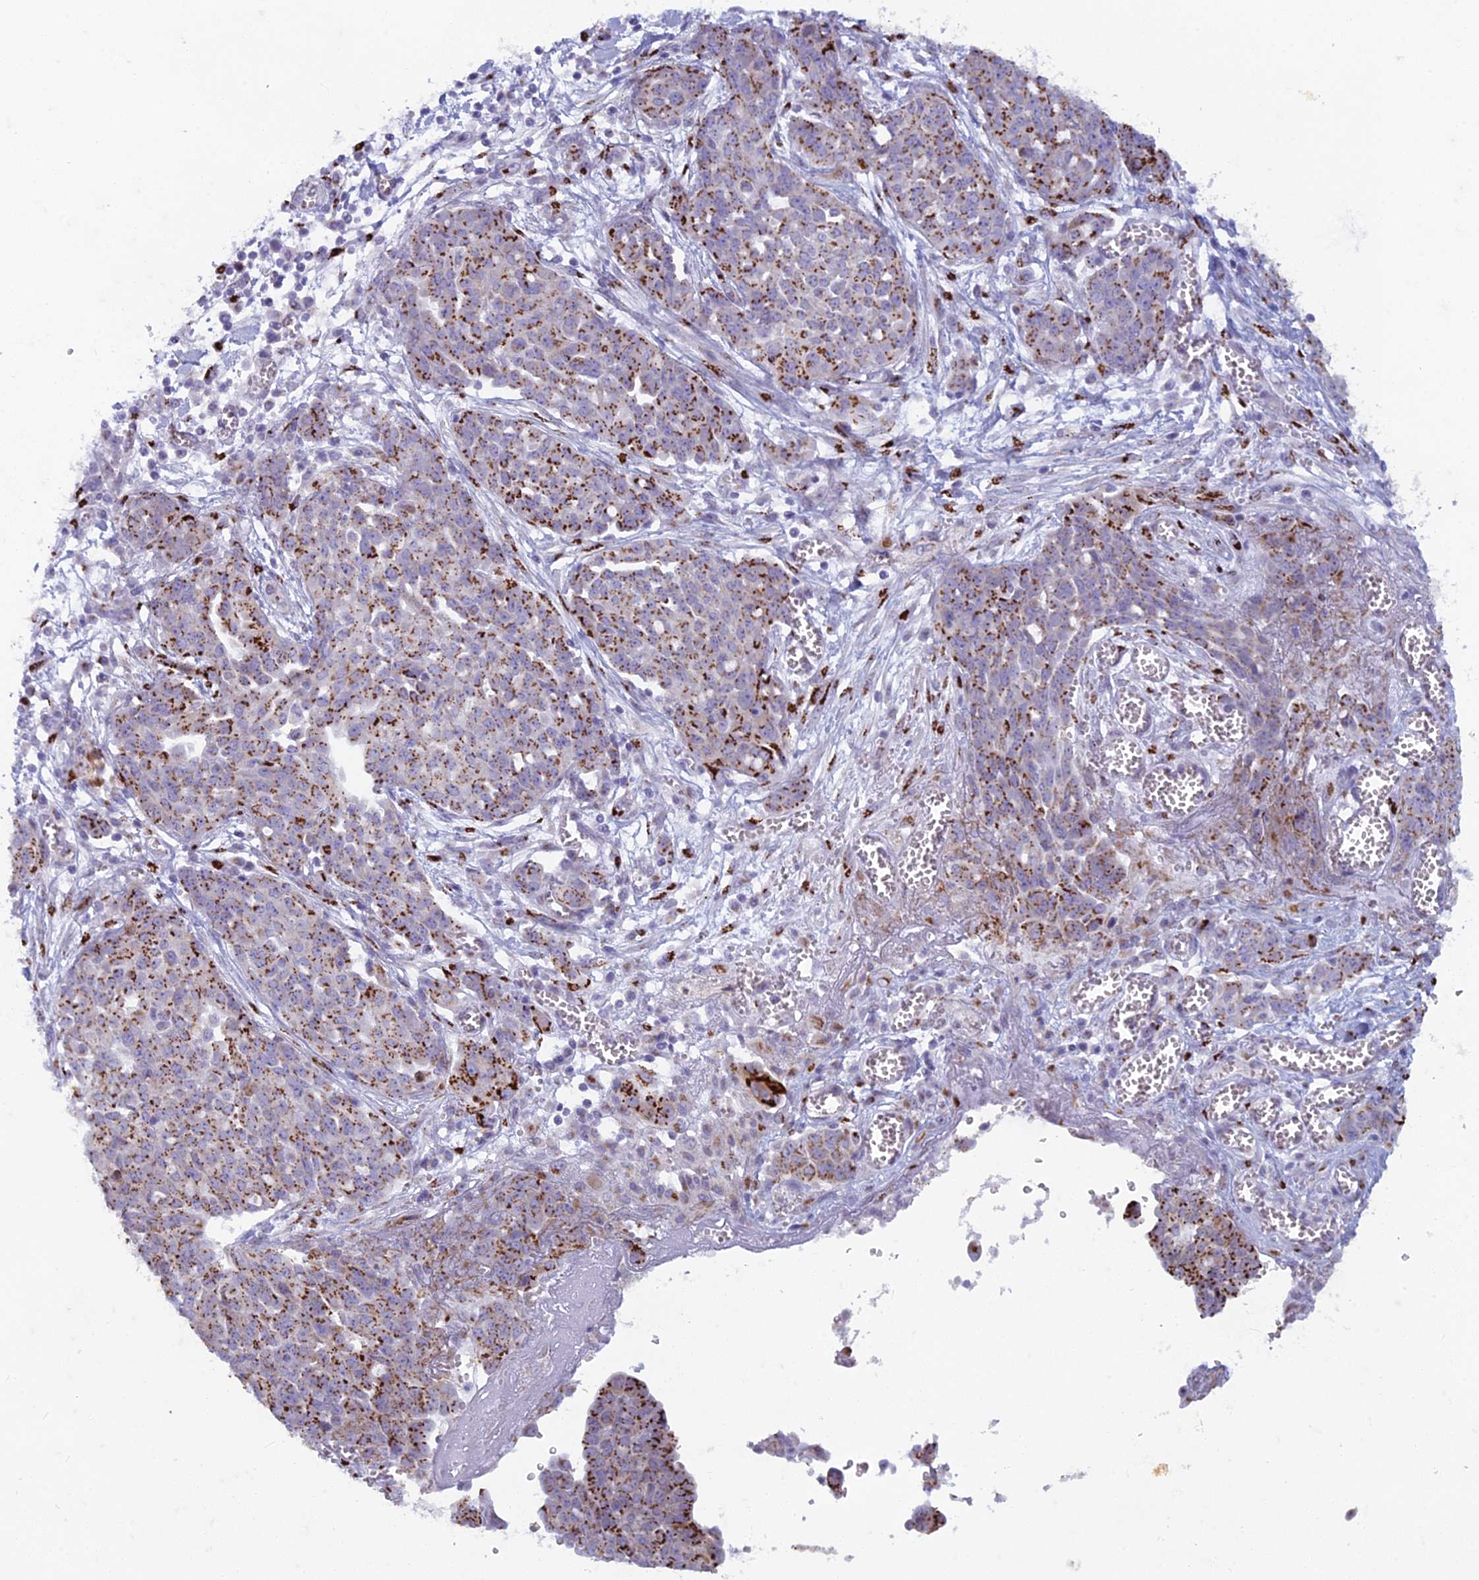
{"staining": {"intensity": "strong", "quantity": ">75%", "location": "cytoplasmic/membranous"}, "tissue": "ovarian cancer", "cell_type": "Tumor cells", "image_type": "cancer", "snomed": [{"axis": "morphology", "description": "Cystadenocarcinoma, serous, NOS"}, {"axis": "topography", "description": "Soft tissue"}, {"axis": "topography", "description": "Ovary"}], "caption": "Ovarian cancer (serous cystadenocarcinoma) stained for a protein reveals strong cytoplasmic/membranous positivity in tumor cells.", "gene": "FAM3C", "patient": {"sex": "female", "age": 57}}